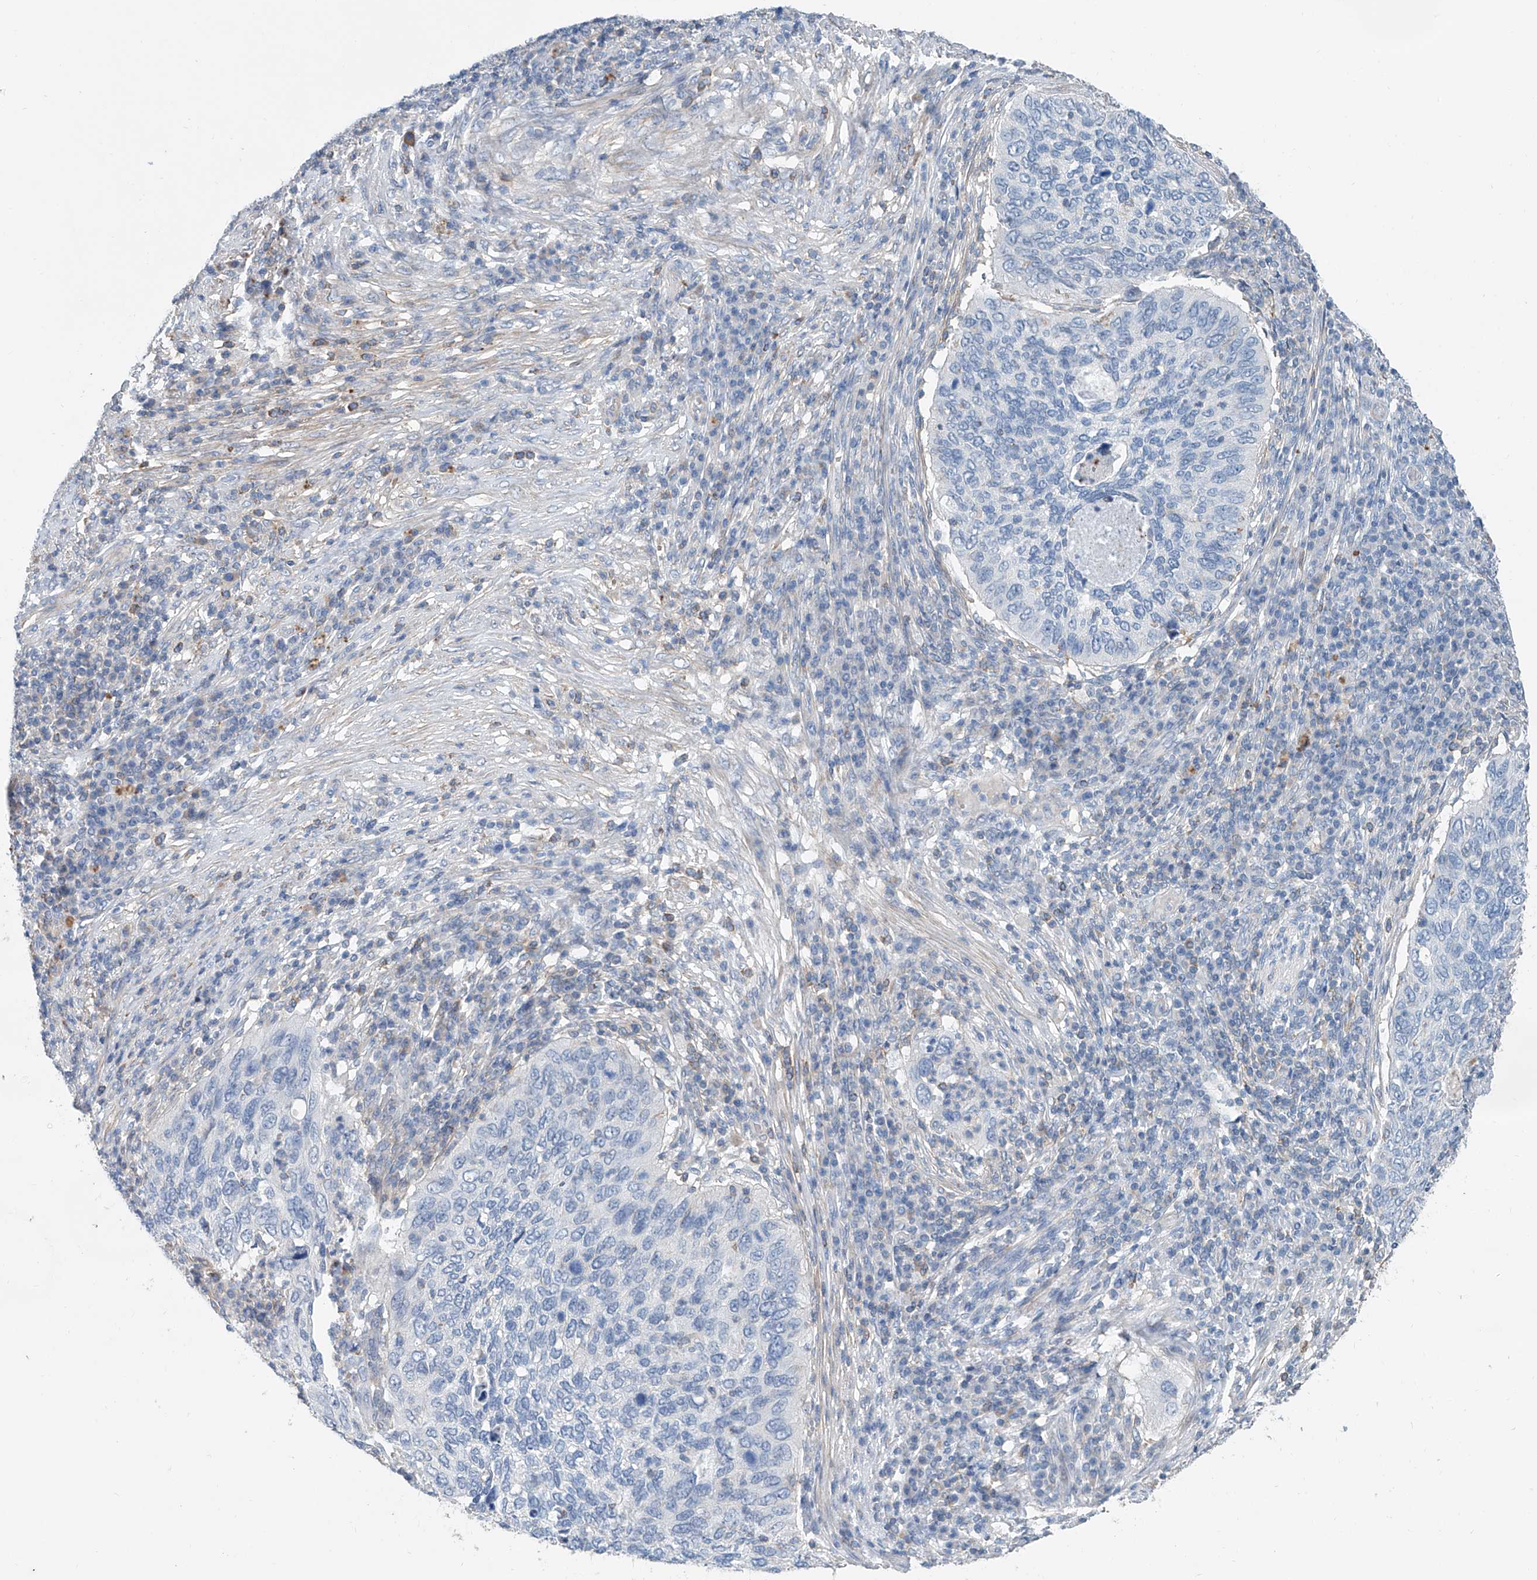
{"staining": {"intensity": "negative", "quantity": "none", "location": "none"}, "tissue": "cervical cancer", "cell_type": "Tumor cells", "image_type": "cancer", "snomed": [{"axis": "morphology", "description": "Squamous cell carcinoma, NOS"}, {"axis": "topography", "description": "Cervix"}], "caption": "This is an immunohistochemistry (IHC) micrograph of squamous cell carcinoma (cervical). There is no staining in tumor cells.", "gene": "ANKRD34A", "patient": {"sex": "female", "age": 38}}